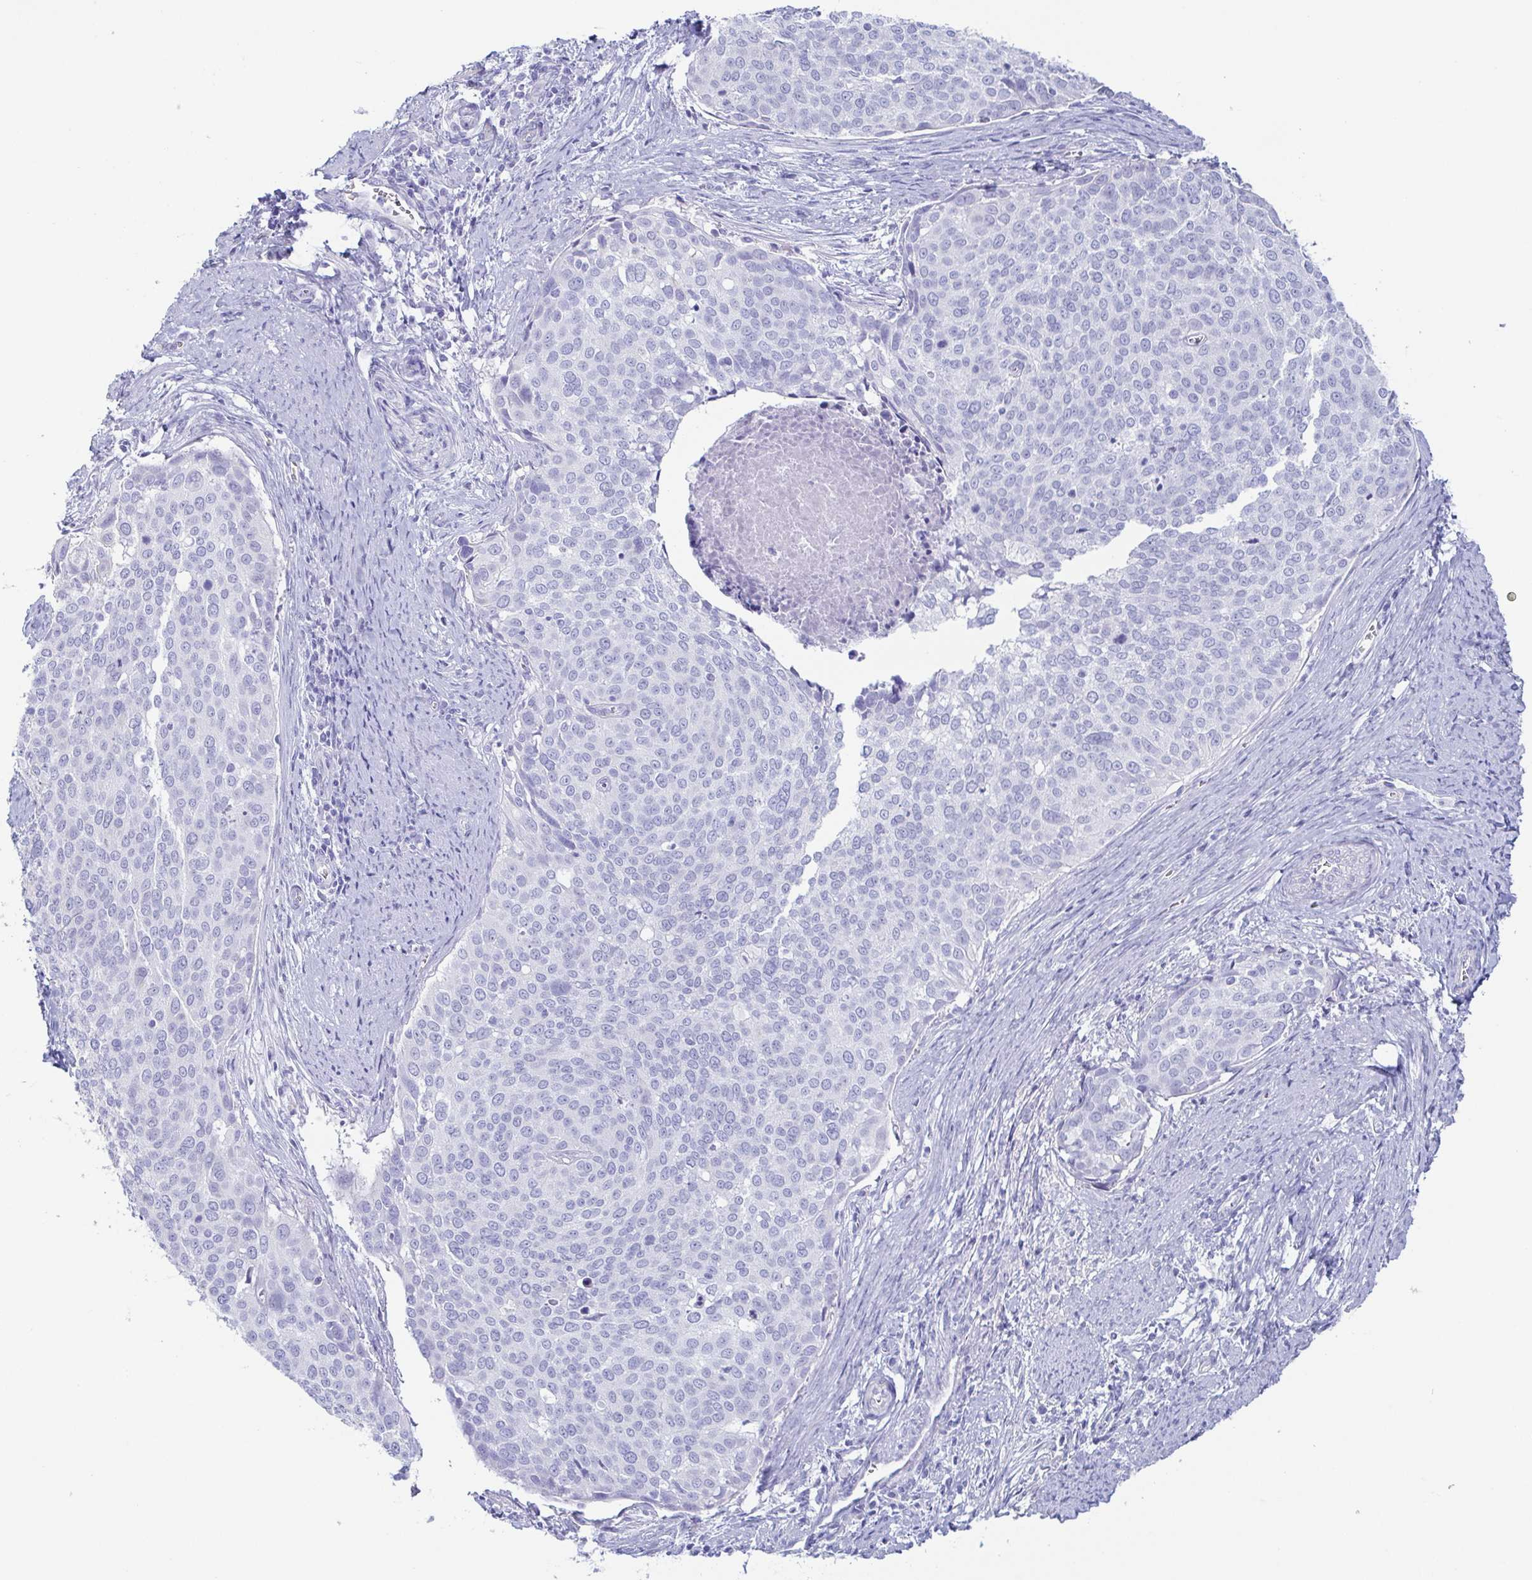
{"staining": {"intensity": "negative", "quantity": "none", "location": "none"}, "tissue": "cervical cancer", "cell_type": "Tumor cells", "image_type": "cancer", "snomed": [{"axis": "morphology", "description": "Squamous cell carcinoma, NOS"}, {"axis": "topography", "description": "Cervix"}], "caption": "Squamous cell carcinoma (cervical) was stained to show a protein in brown. There is no significant staining in tumor cells.", "gene": "PRR4", "patient": {"sex": "female", "age": 39}}